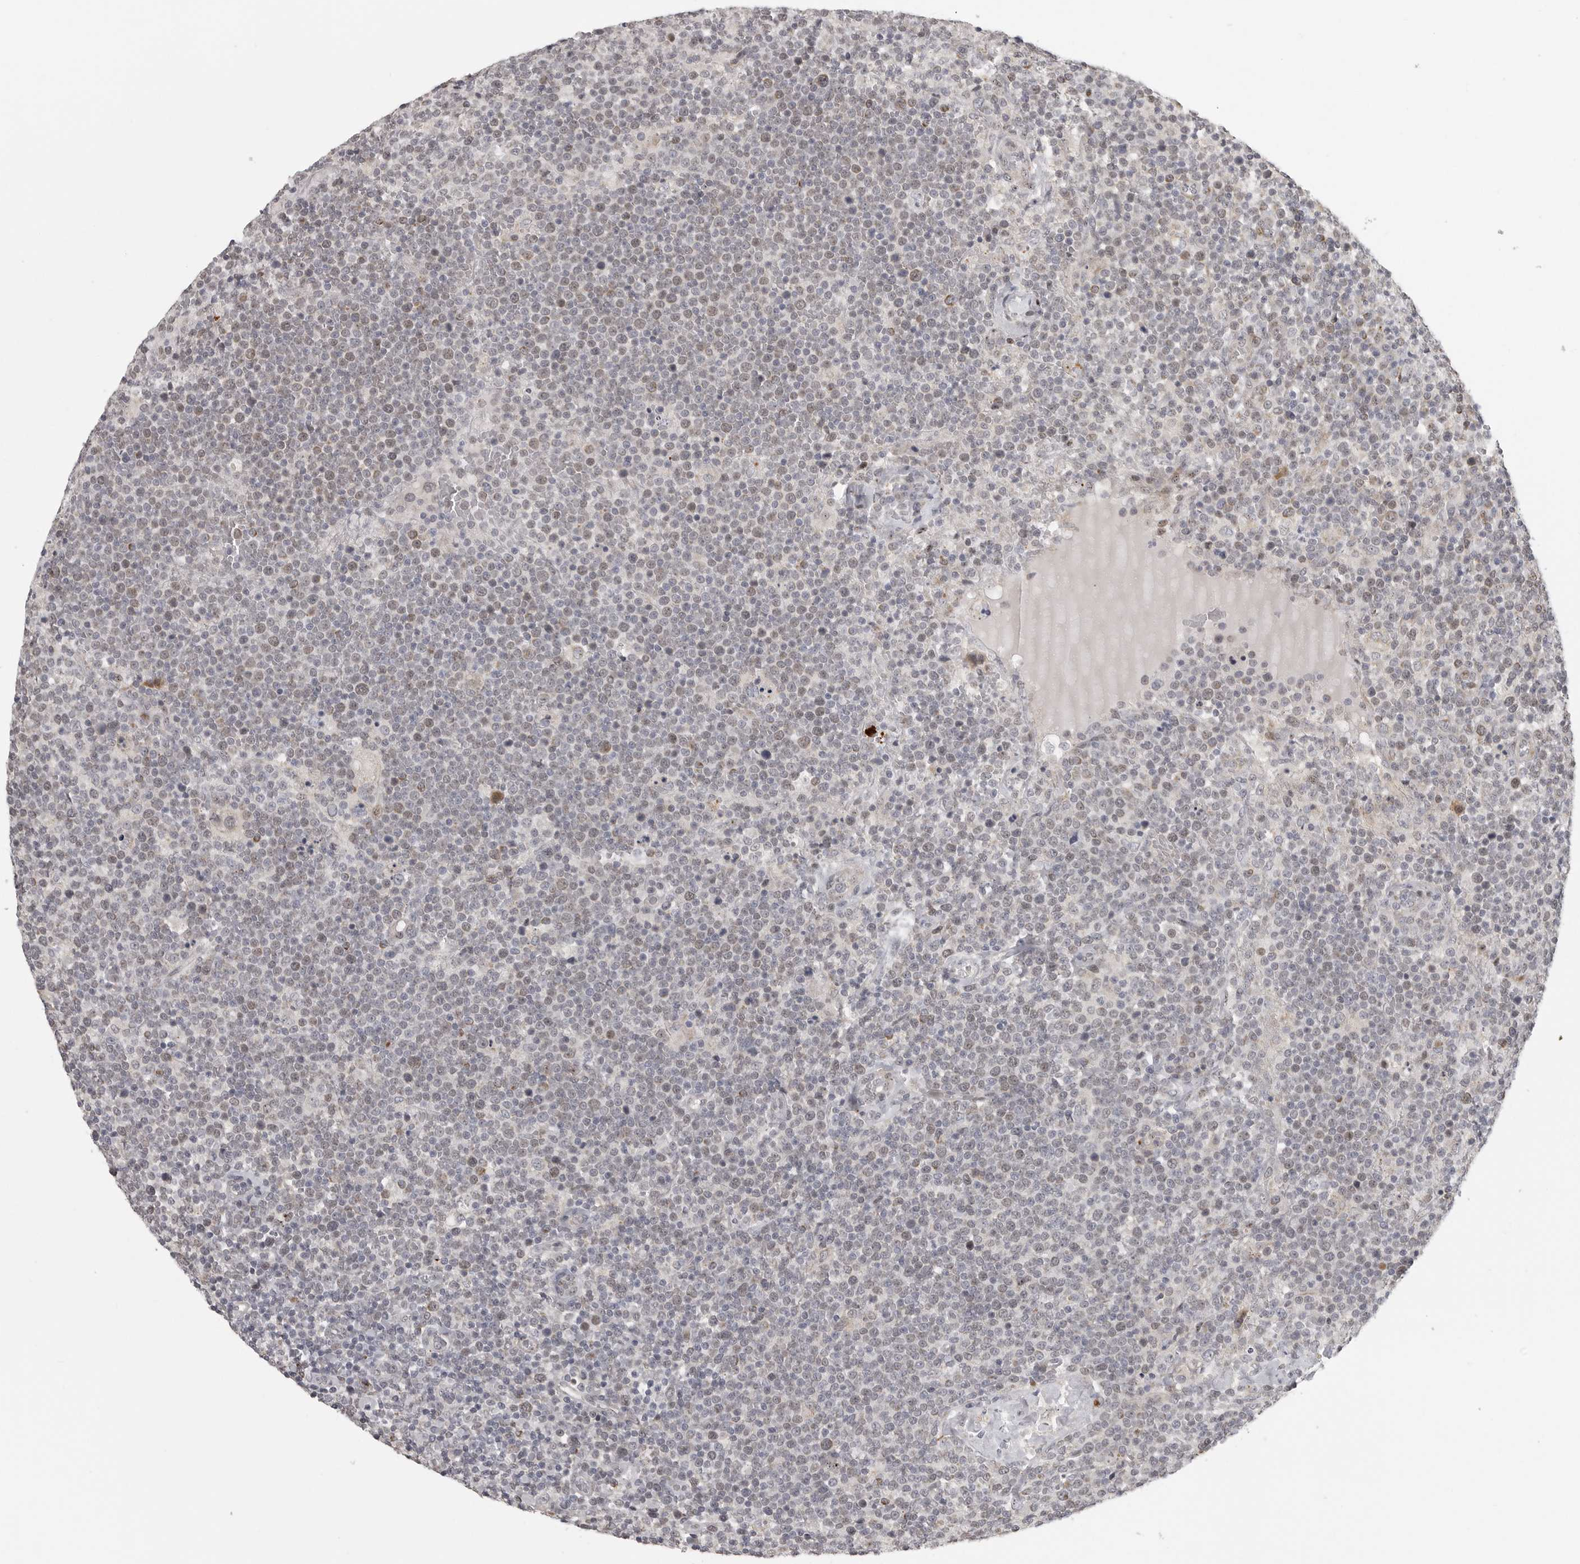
{"staining": {"intensity": "weak", "quantity": "<25%", "location": "cytoplasmic/membranous,nuclear"}, "tissue": "lymphoma", "cell_type": "Tumor cells", "image_type": "cancer", "snomed": [{"axis": "morphology", "description": "Malignant lymphoma, non-Hodgkin's type, High grade"}, {"axis": "topography", "description": "Lymph node"}], "caption": "DAB (3,3'-diaminobenzidine) immunohistochemical staining of human lymphoma exhibits no significant staining in tumor cells. Brightfield microscopy of immunohistochemistry (IHC) stained with DAB (3,3'-diaminobenzidine) (brown) and hematoxylin (blue), captured at high magnification.", "gene": "POLE2", "patient": {"sex": "male", "age": 61}}